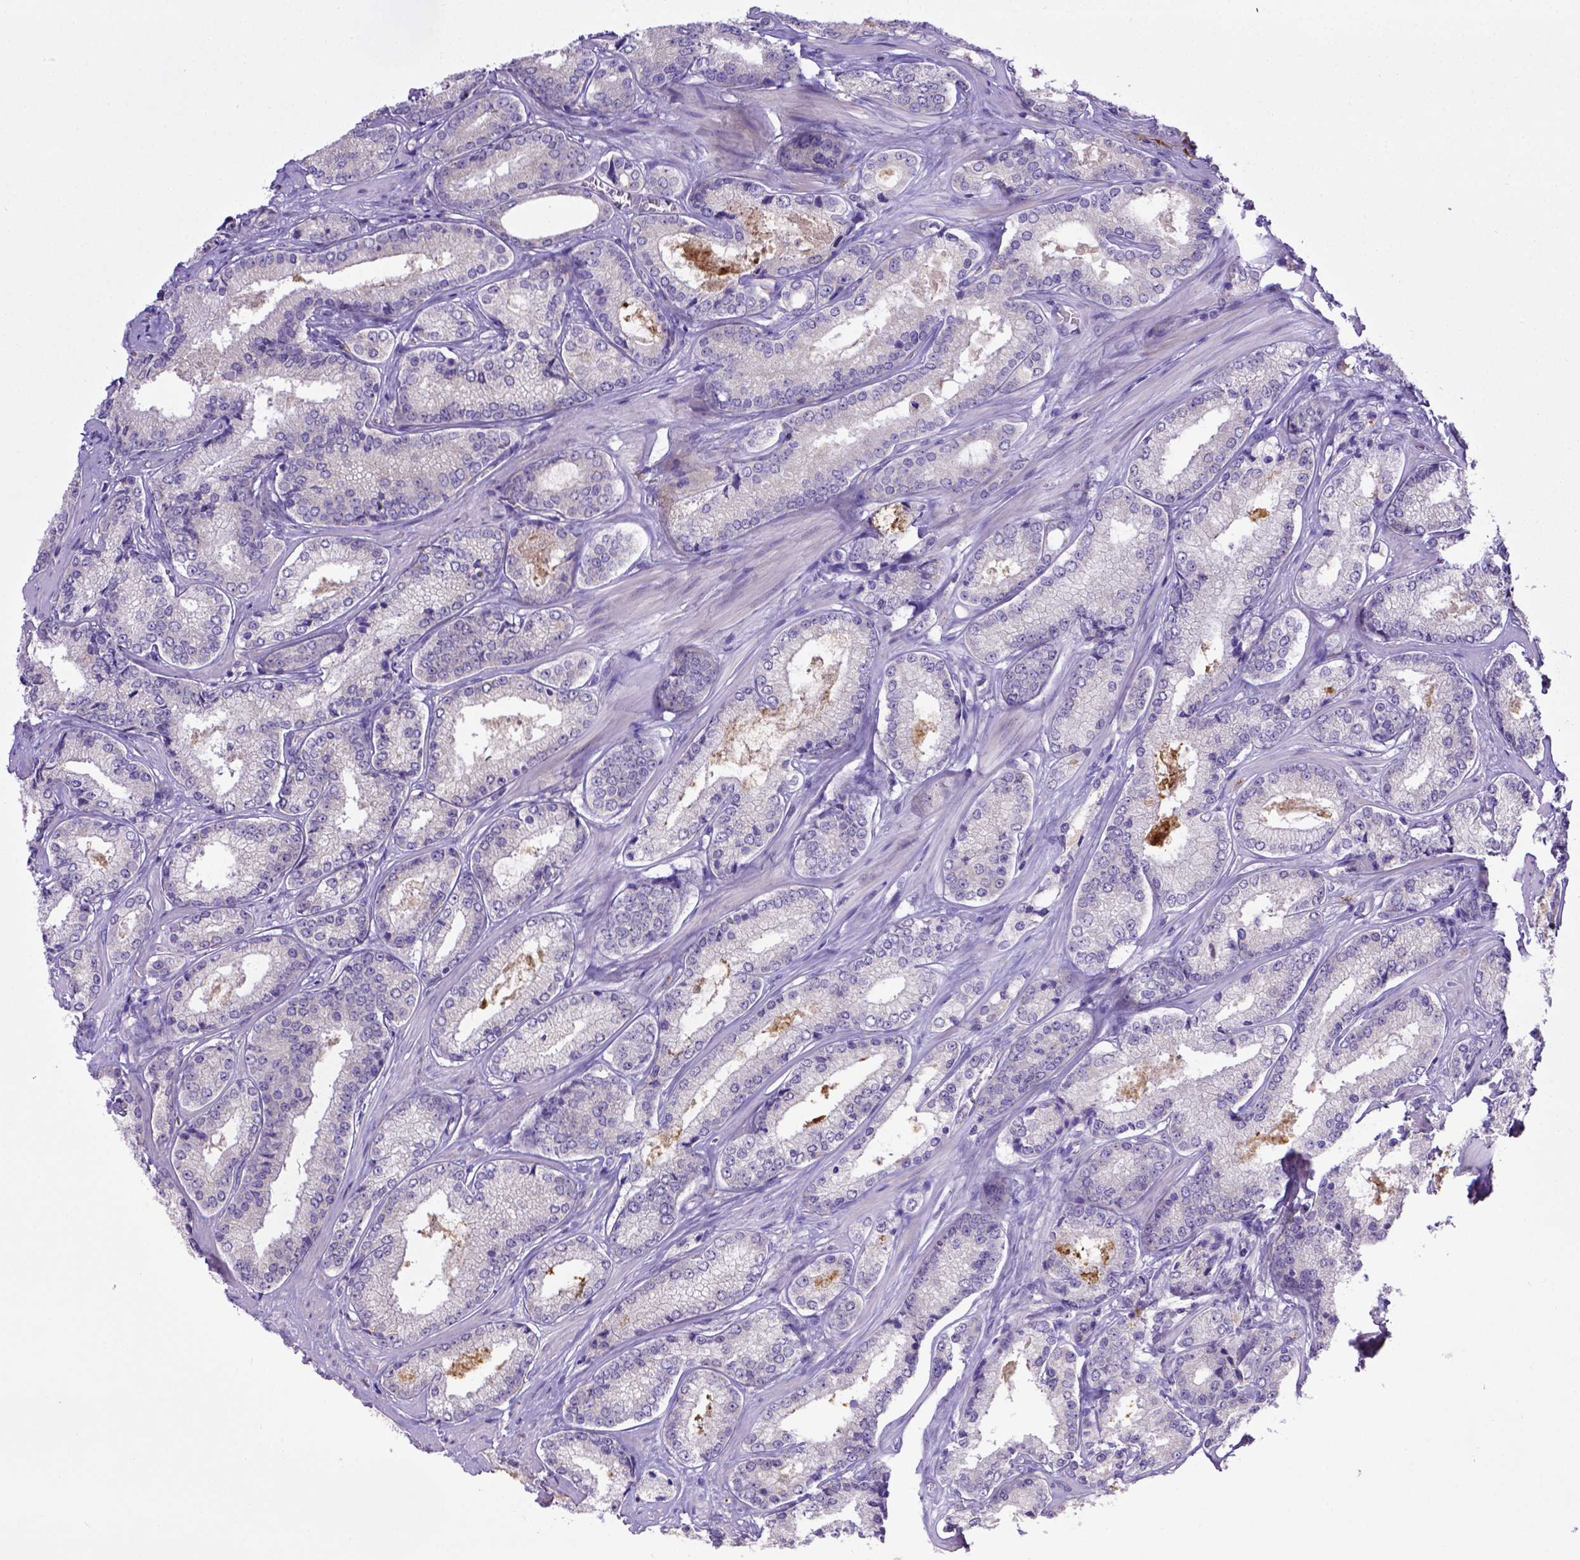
{"staining": {"intensity": "negative", "quantity": "none", "location": "none"}, "tissue": "prostate cancer", "cell_type": "Tumor cells", "image_type": "cancer", "snomed": [{"axis": "morphology", "description": "Adenocarcinoma, Low grade"}, {"axis": "topography", "description": "Prostate"}], "caption": "A photomicrograph of human prostate cancer (low-grade adenocarcinoma) is negative for staining in tumor cells.", "gene": "CD40", "patient": {"sex": "male", "age": 56}}